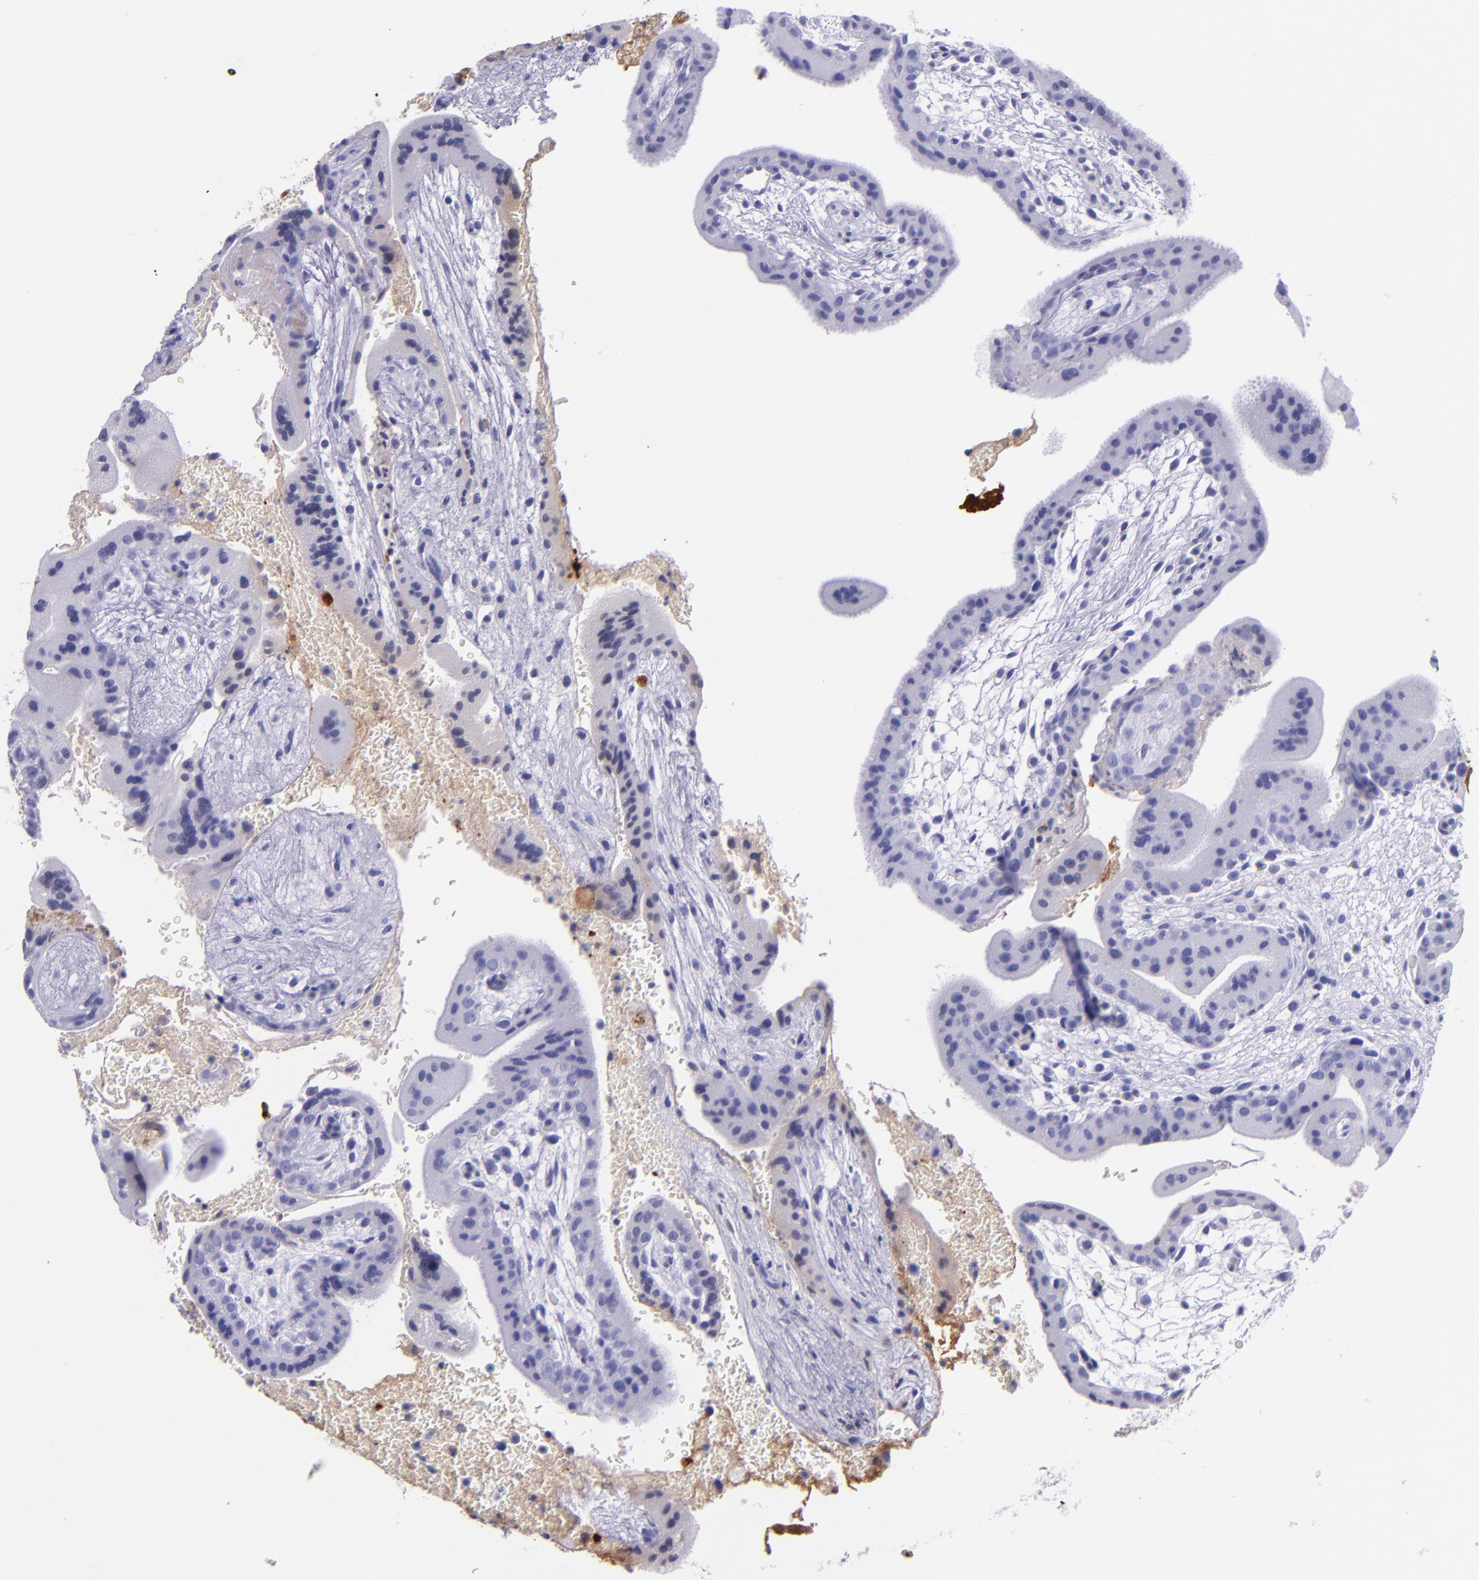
{"staining": {"intensity": "weak", "quantity": ">75%", "location": "cytoplasmic/membranous"}, "tissue": "placenta", "cell_type": "Decidual cells", "image_type": "normal", "snomed": [{"axis": "morphology", "description": "Normal tissue, NOS"}, {"axis": "topography", "description": "Placenta"}], "caption": "The image exhibits a brown stain indicating the presence of a protein in the cytoplasmic/membranous of decidual cells in placenta.", "gene": "SLPI", "patient": {"sex": "female", "age": 35}}